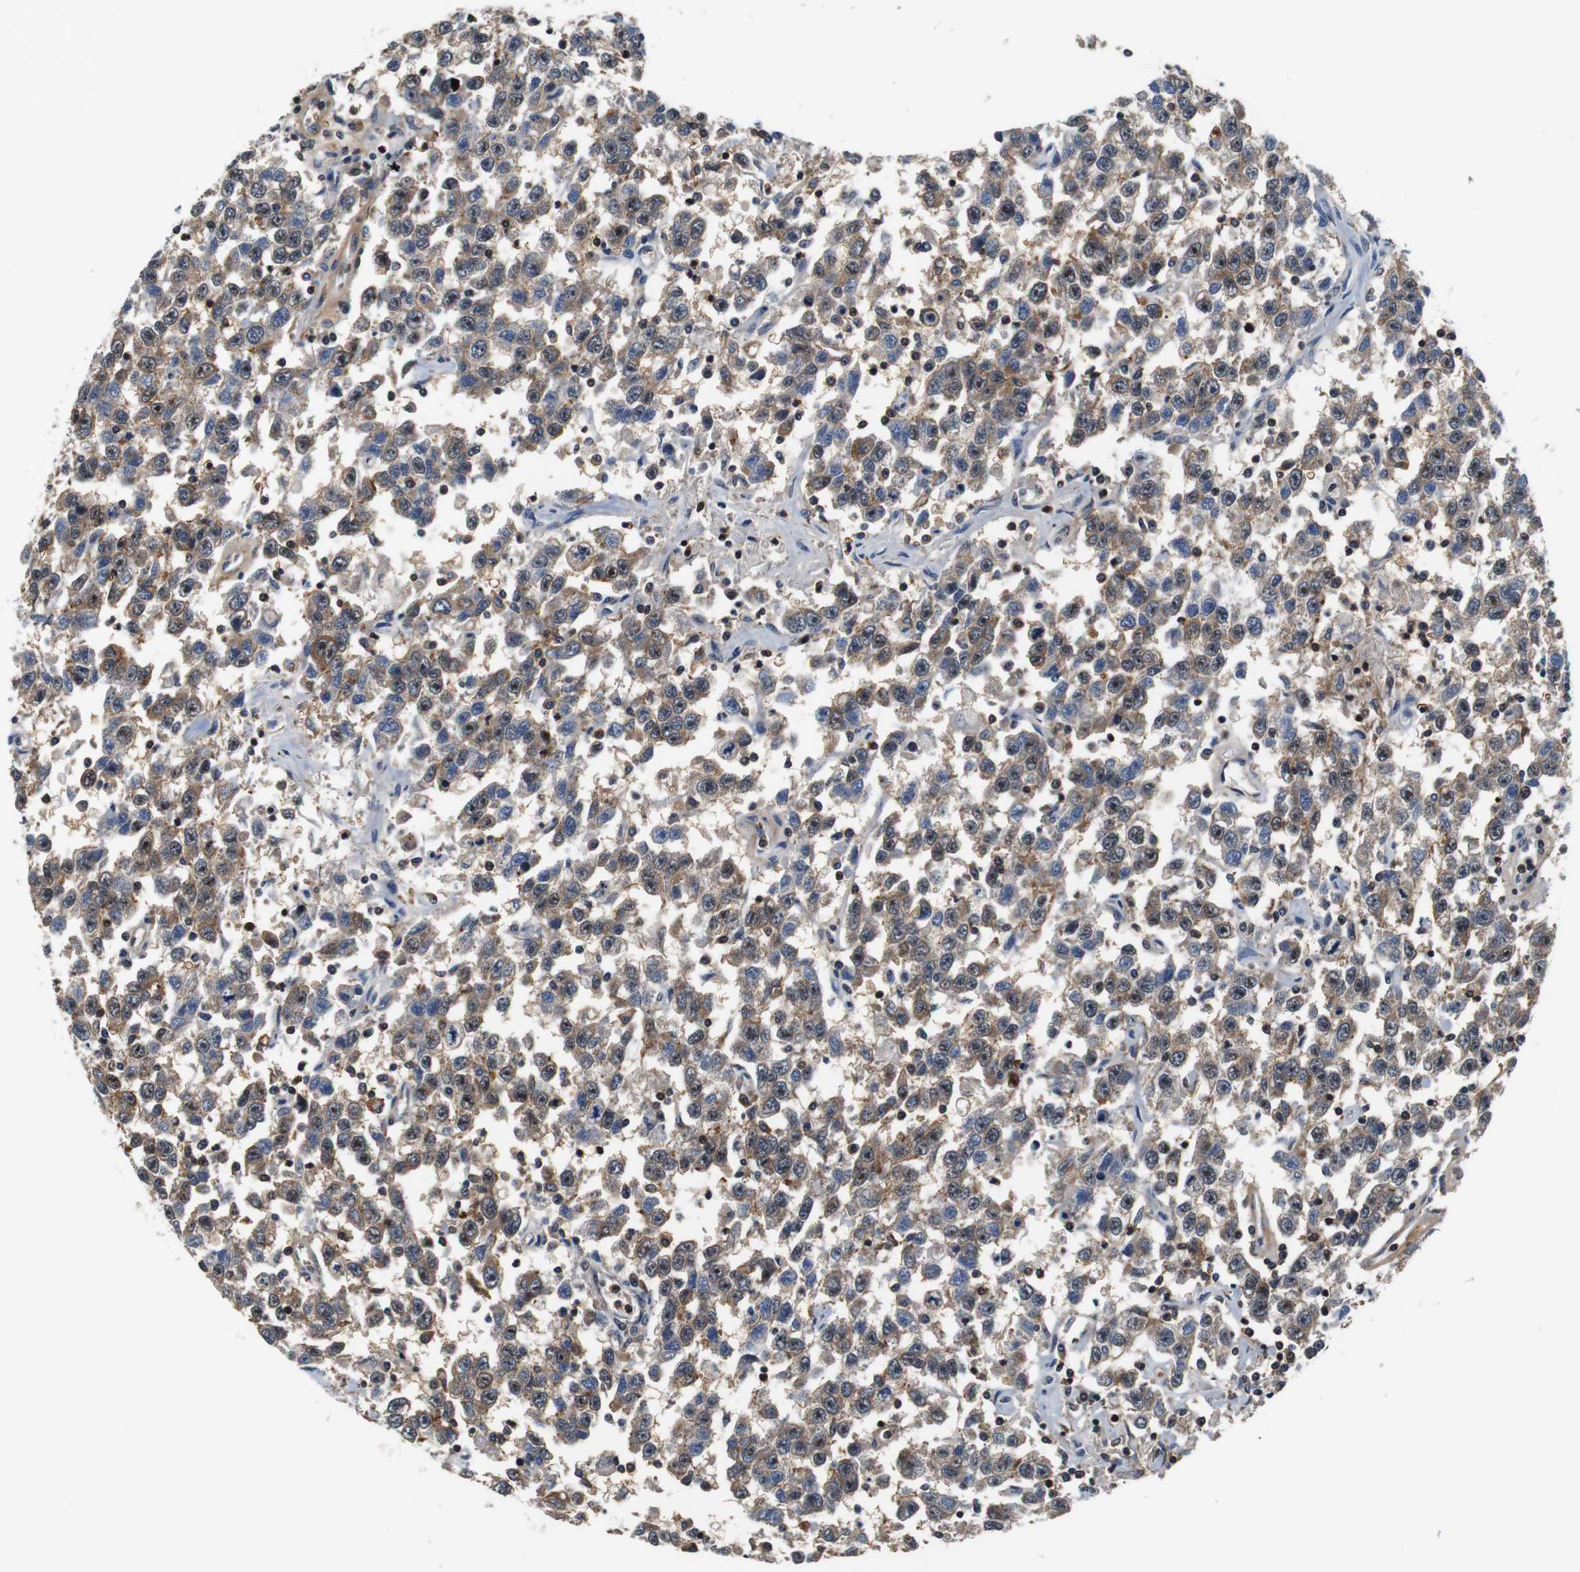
{"staining": {"intensity": "moderate", "quantity": ">75%", "location": "cytoplasmic/membranous"}, "tissue": "testis cancer", "cell_type": "Tumor cells", "image_type": "cancer", "snomed": [{"axis": "morphology", "description": "Seminoma, NOS"}, {"axis": "topography", "description": "Testis"}], "caption": "Testis cancer stained with a brown dye shows moderate cytoplasmic/membranous positive positivity in about >75% of tumor cells.", "gene": "LRP4", "patient": {"sex": "male", "age": 41}}